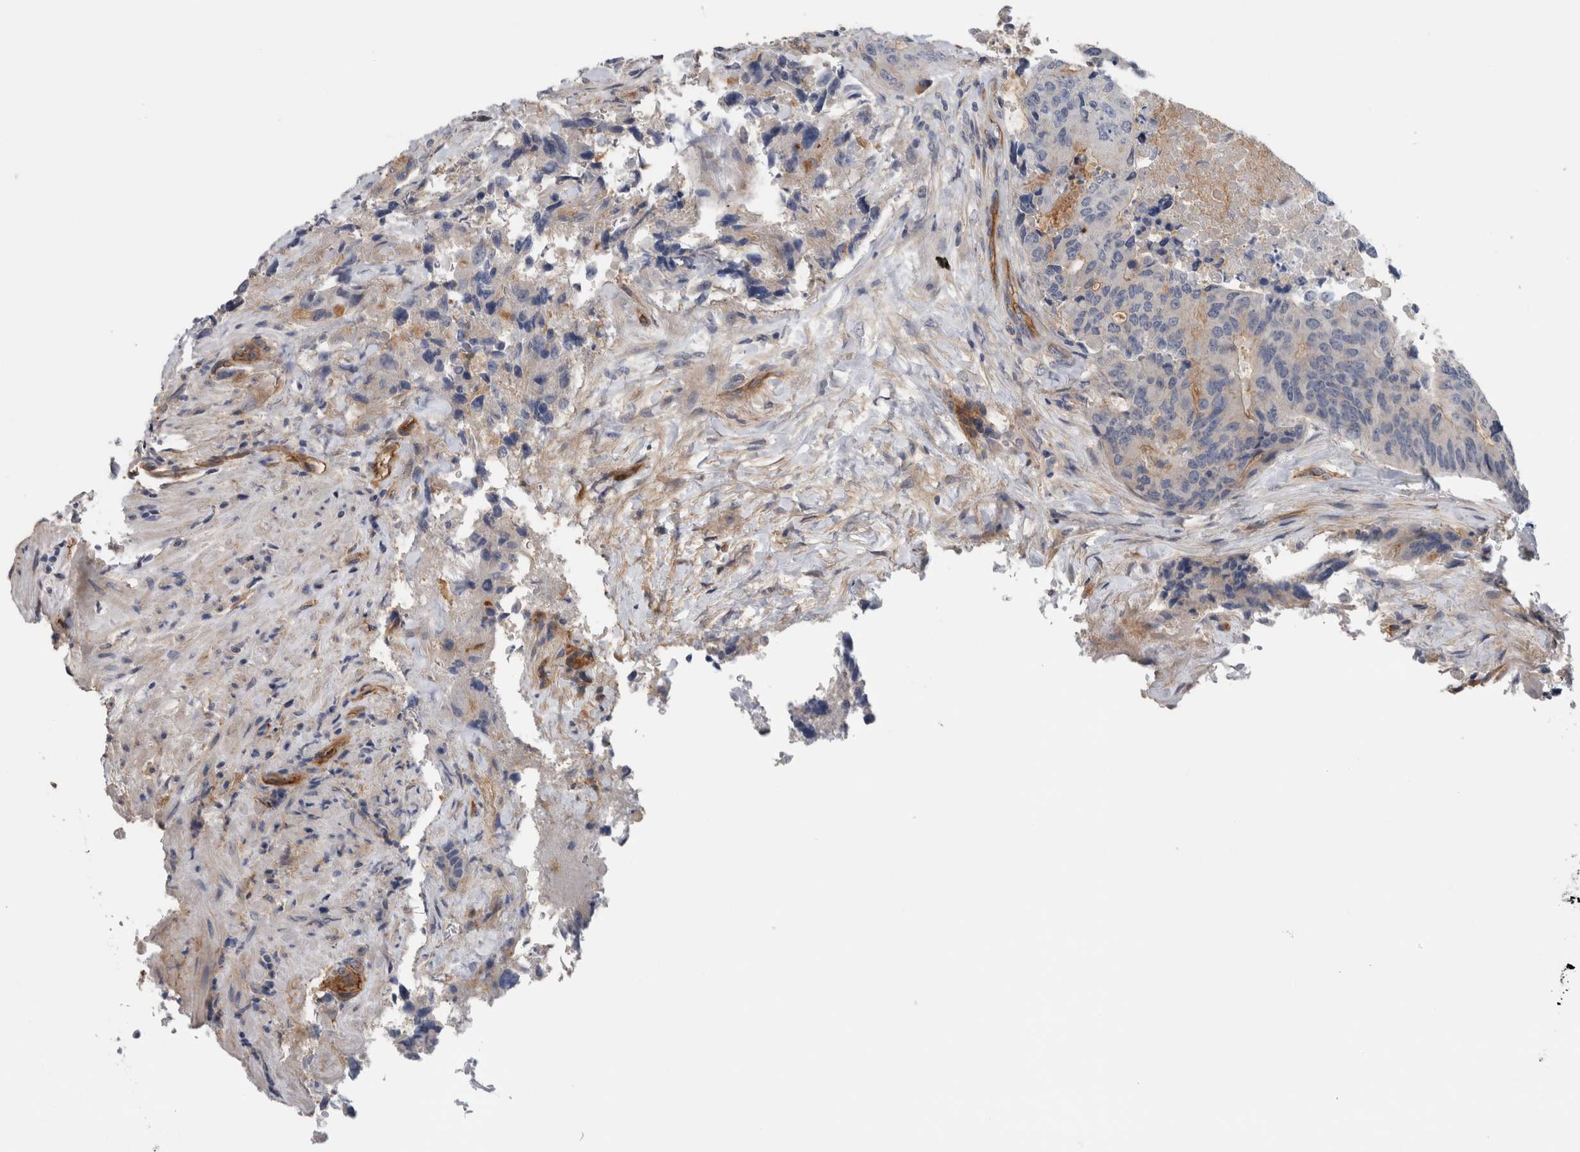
{"staining": {"intensity": "moderate", "quantity": "<25%", "location": "cytoplasmic/membranous"}, "tissue": "colorectal cancer", "cell_type": "Tumor cells", "image_type": "cancer", "snomed": [{"axis": "morphology", "description": "Adenocarcinoma, NOS"}, {"axis": "topography", "description": "Colon"}], "caption": "A histopathology image of colorectal cancer (adenocarcinoma) stained for a protein exhibits moderate cytoplasmic/membranous brown staining in tumor cells.", "gene": "CD59", "patient": {"sex": "male", "age": 71}}